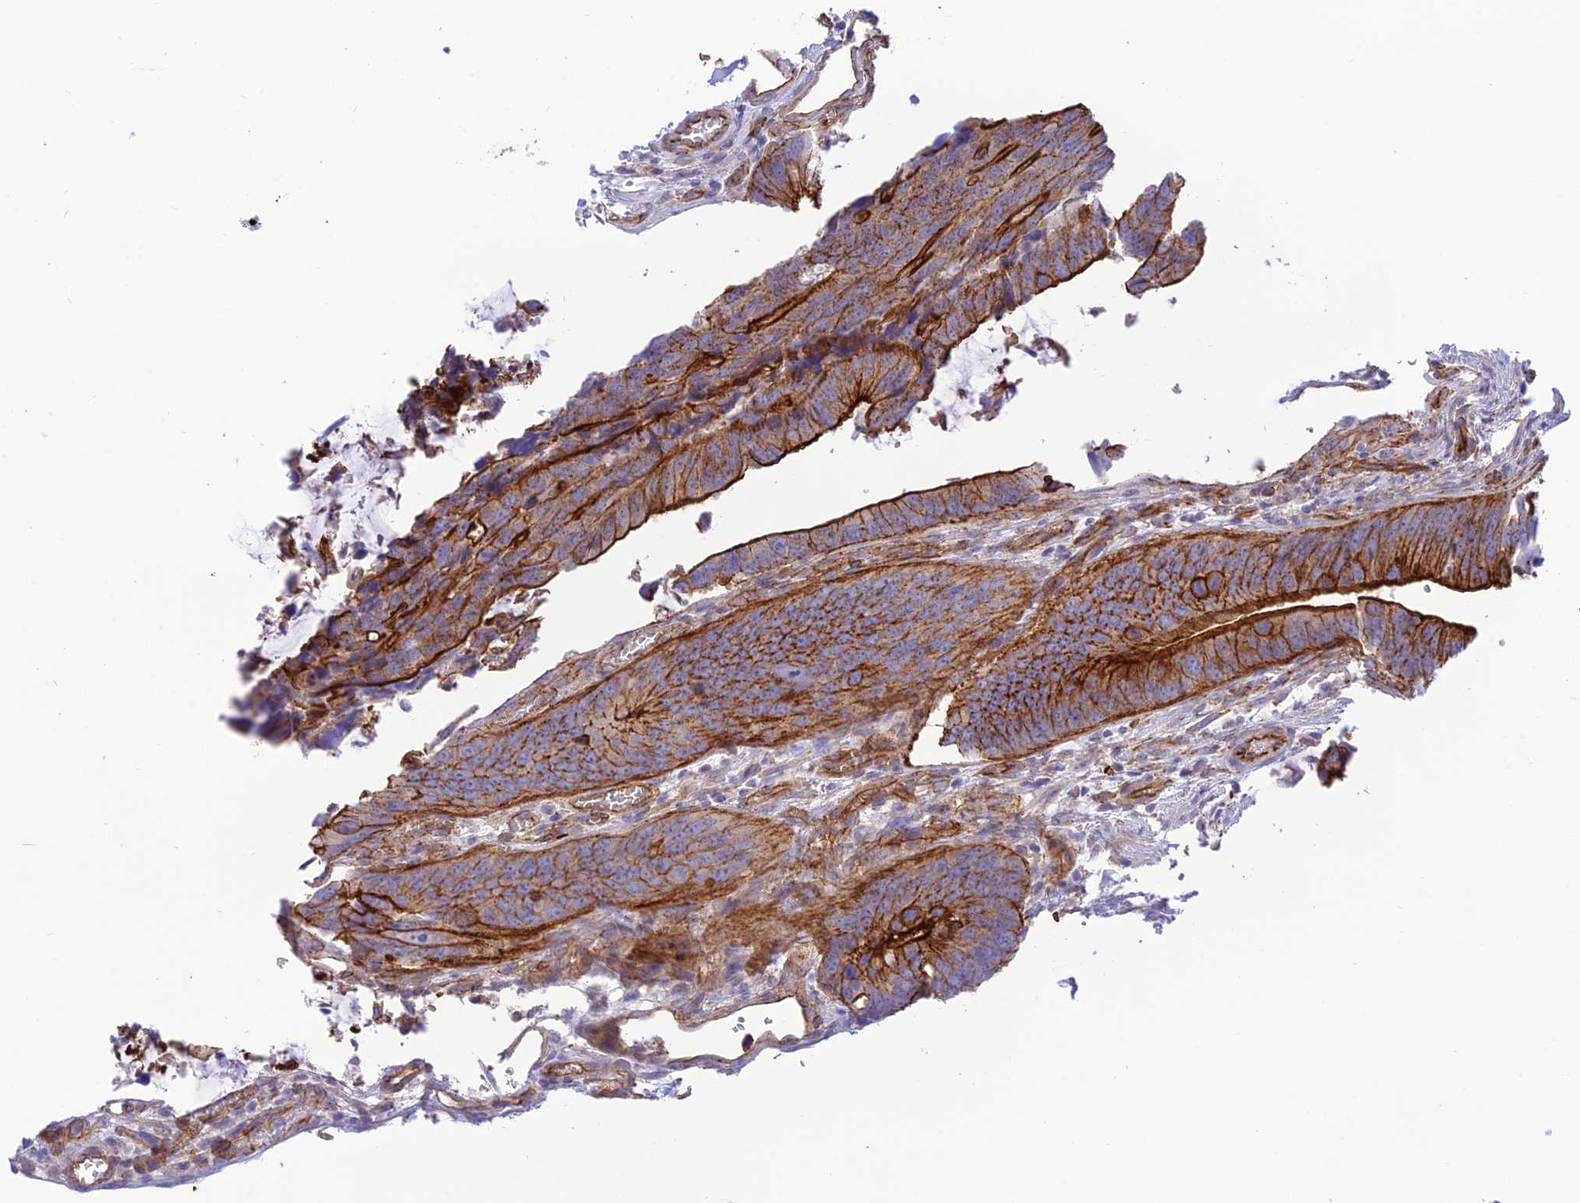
{"staining": {"intensity": "strong", "quantity": "25%-75%", "location": "cytoplasmic/membranous"}, "tissue": "colorectal cancer", "cell_type": "Tumor cells", "image_type": "cancer", "snomed": [{"axis": "morphology", "description": "Adenocarcinoma, NOS"}, {"axis": "topography", "description": "Colon"}], "caption": "Immunohistochemical staining of colorectal cancer (adenocarcinoma) shows high levels of strong cytoplasmic/membranous protein staining in about 25%-75% of tumor cells.", "gene": "YPEL5", "patient": {"sex": "male", "age": 87}}